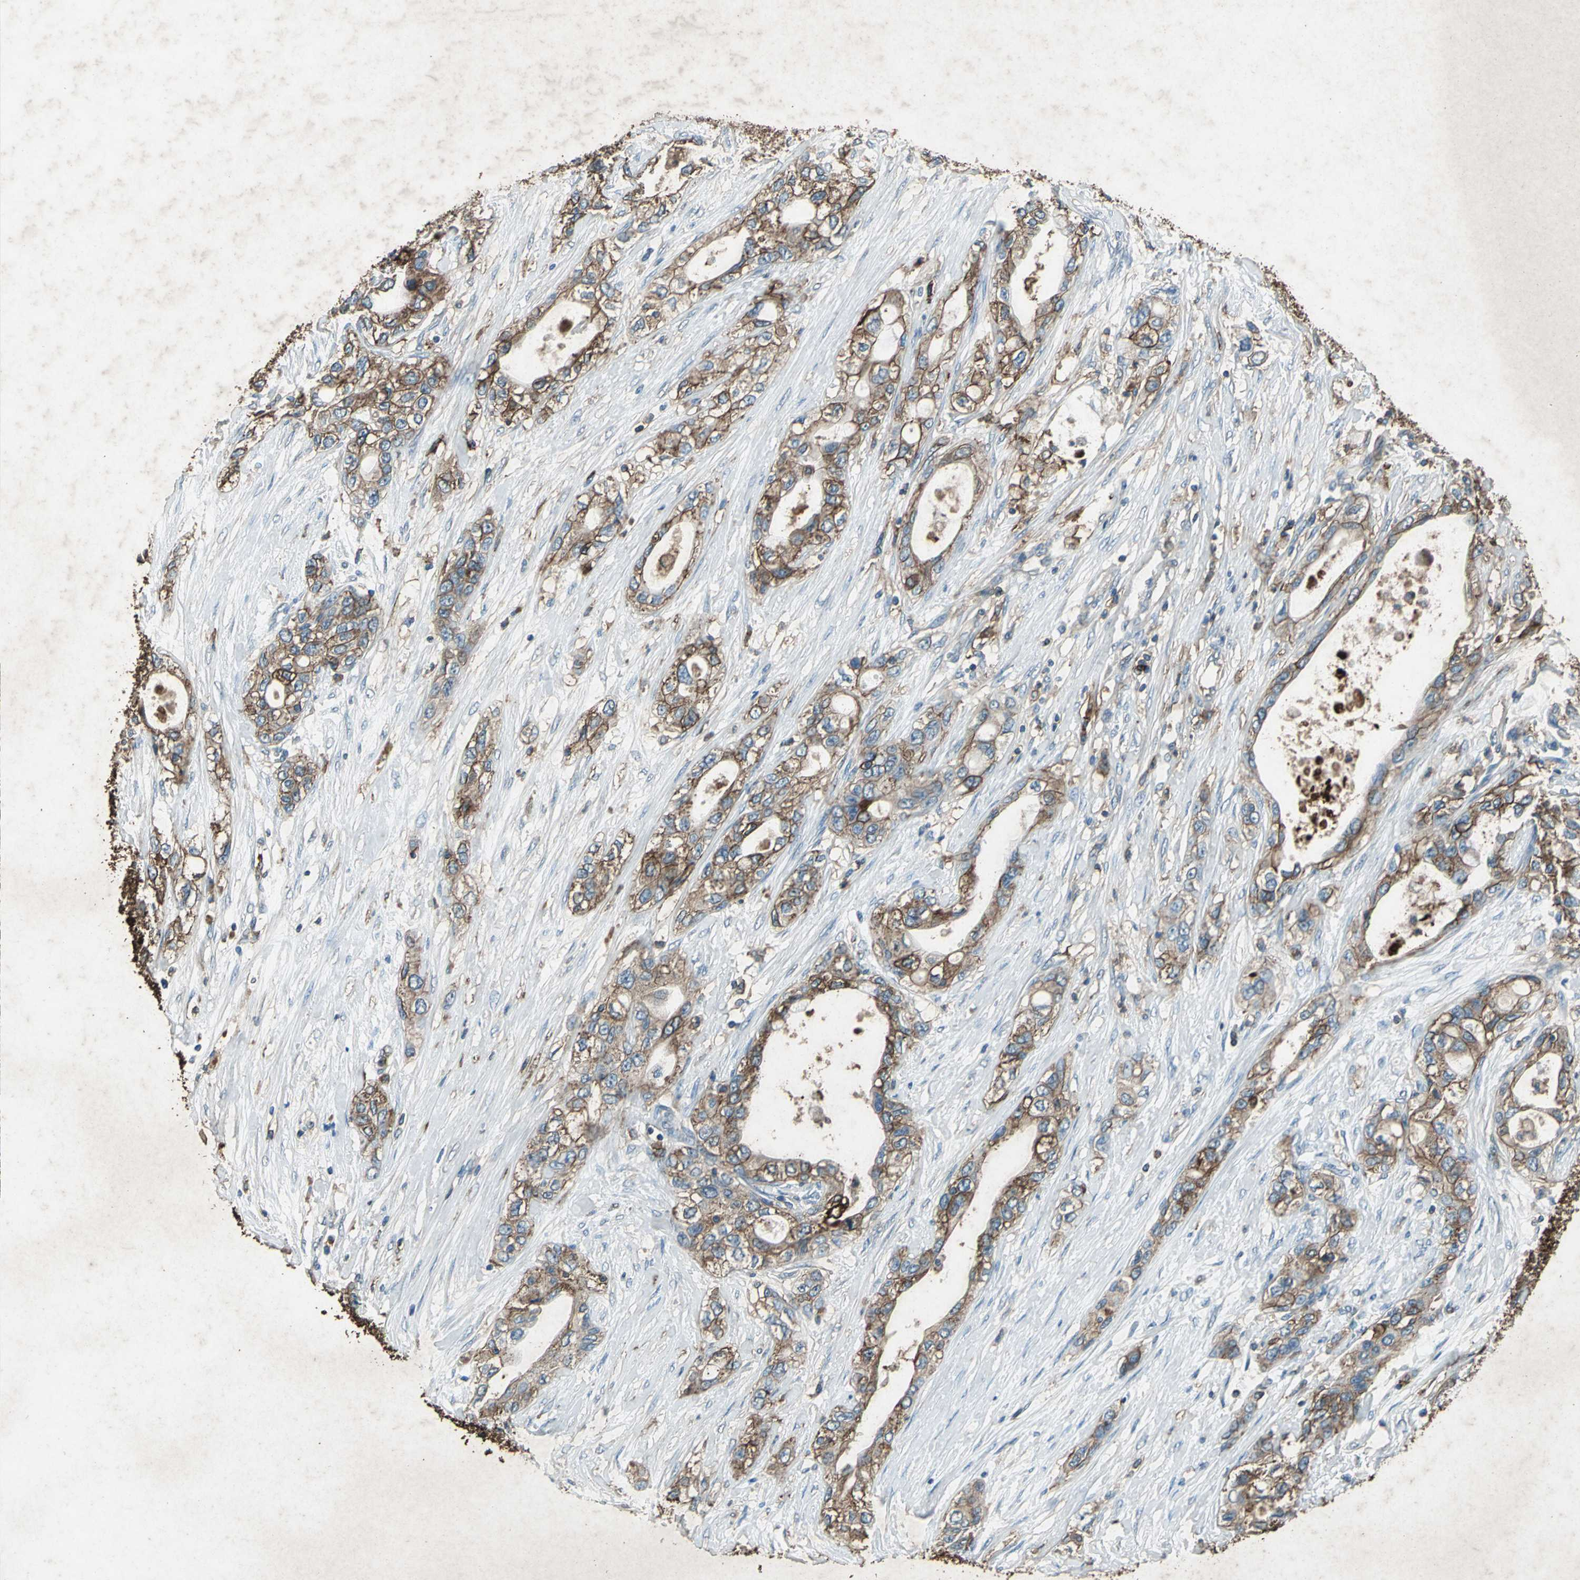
{"staining": {"intensity": "moderate", "quantity": ">75%", "location": "cytoplasmic/membranous"}, "tissue": "pancreatic cancer", "cell_type": "Tumor cells", "image_type": "cancer", "snomed": [{"axis": "morphology", "description": "Adenocarcinoma, NOS"}, {"axis": "topography", "description": "Pancreas"}], "caption": "Immunohistochemical staining of pancreatic adenocarcinoma demonstrates medium levels of moderate cytoplasmic/membranous protein expression in about >75% of tumor cells. (DAB IHC, brown staining for protein, blue staining for nuclei).", "gene": "CCR6", "patient": {"sex": "female", "age": 70}}